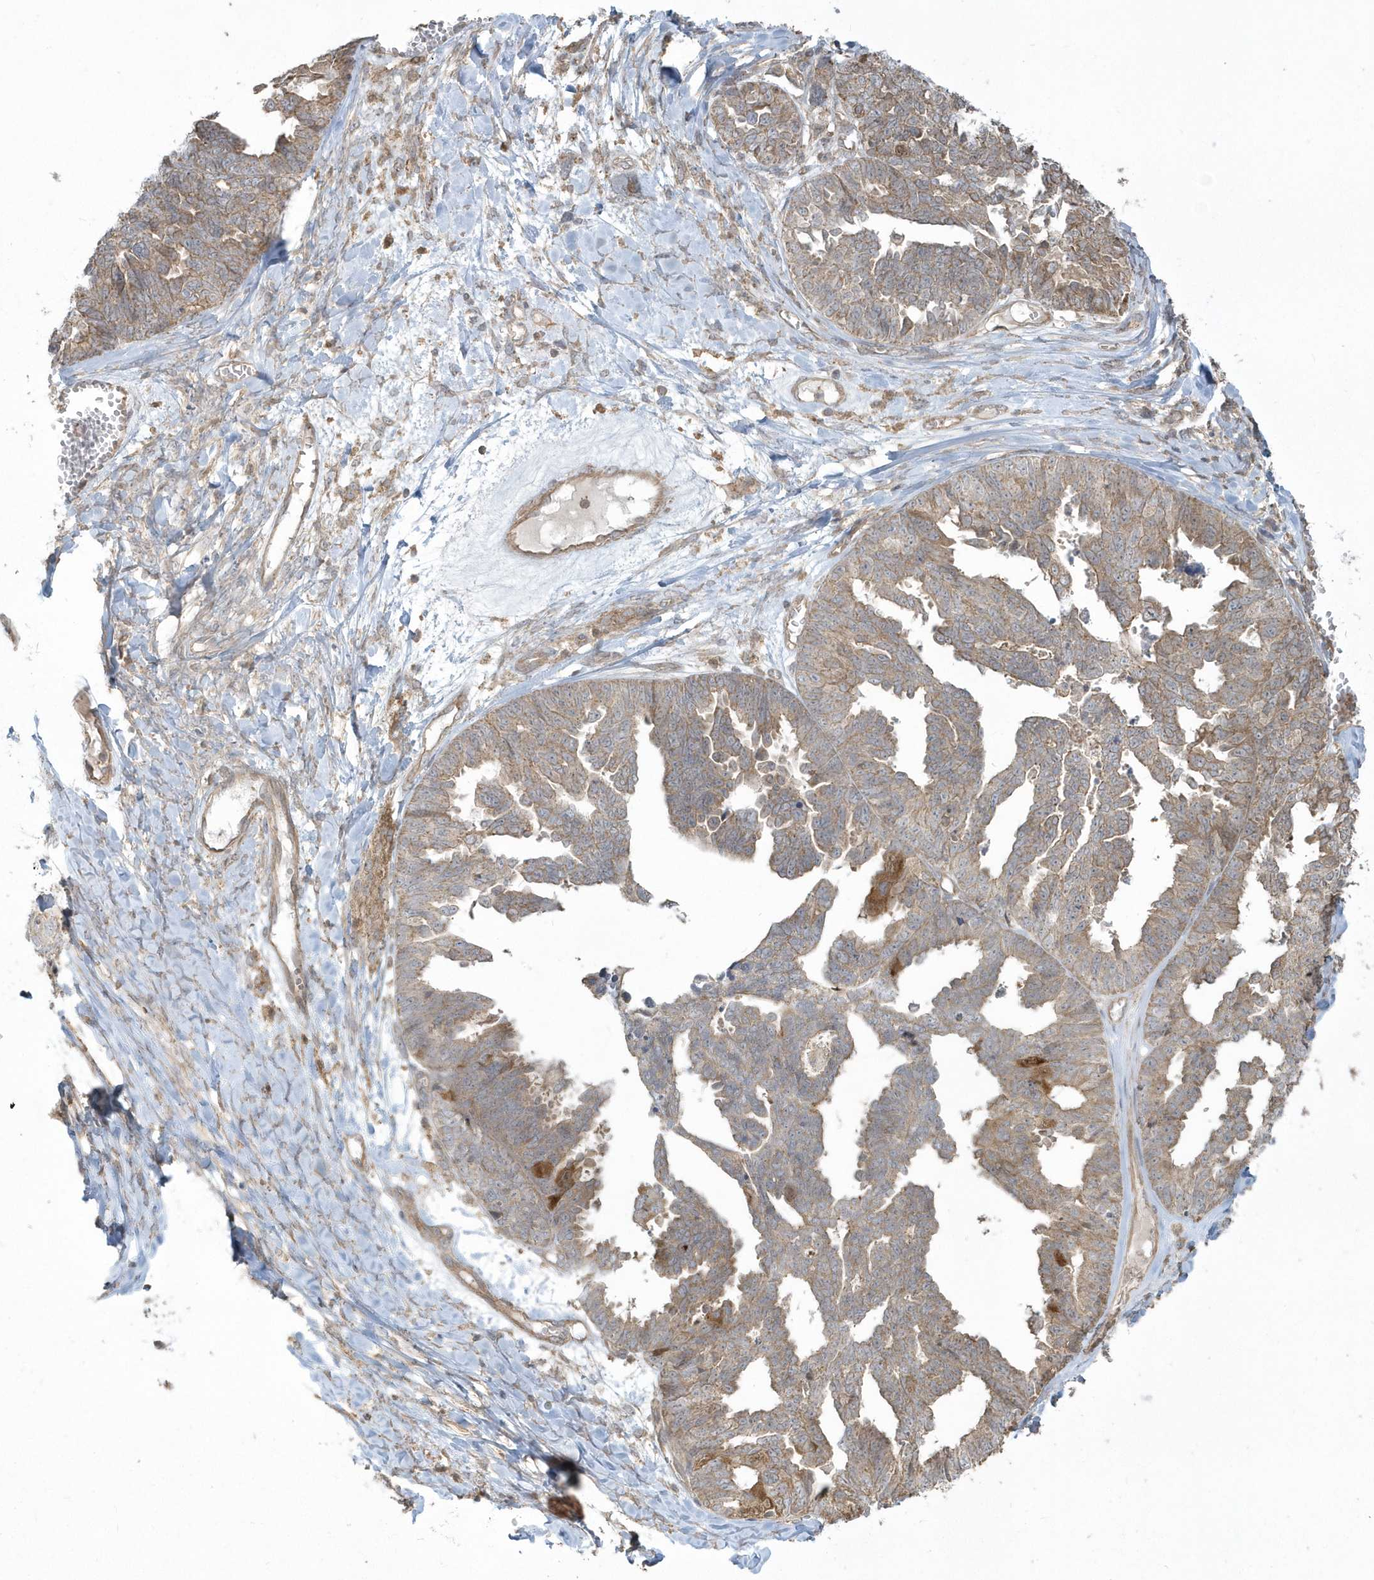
{"staining": {"intensity": "weak", "quantity": "25%-75%", "location": "cytoplasmic/membranous"}, "tissue": "ovarian cancer", "cell_type": "Tumor cells", "image_type": "cancer", "snomed": [{"axis": "morphology", "description": "Cystadenocarcinoma, serous, NOS"}, {"axis": "topography", "description": "Ovary"}], "caption": "The histopathology image demonstrates a brown stain indicating the presence of a protein in the cytoplasmic/membranous of tumor cells in serous cystadenocarcinoma (ovarian).", "gene": "ARMC8", "patient": {"sex": "female", "age": 79}}